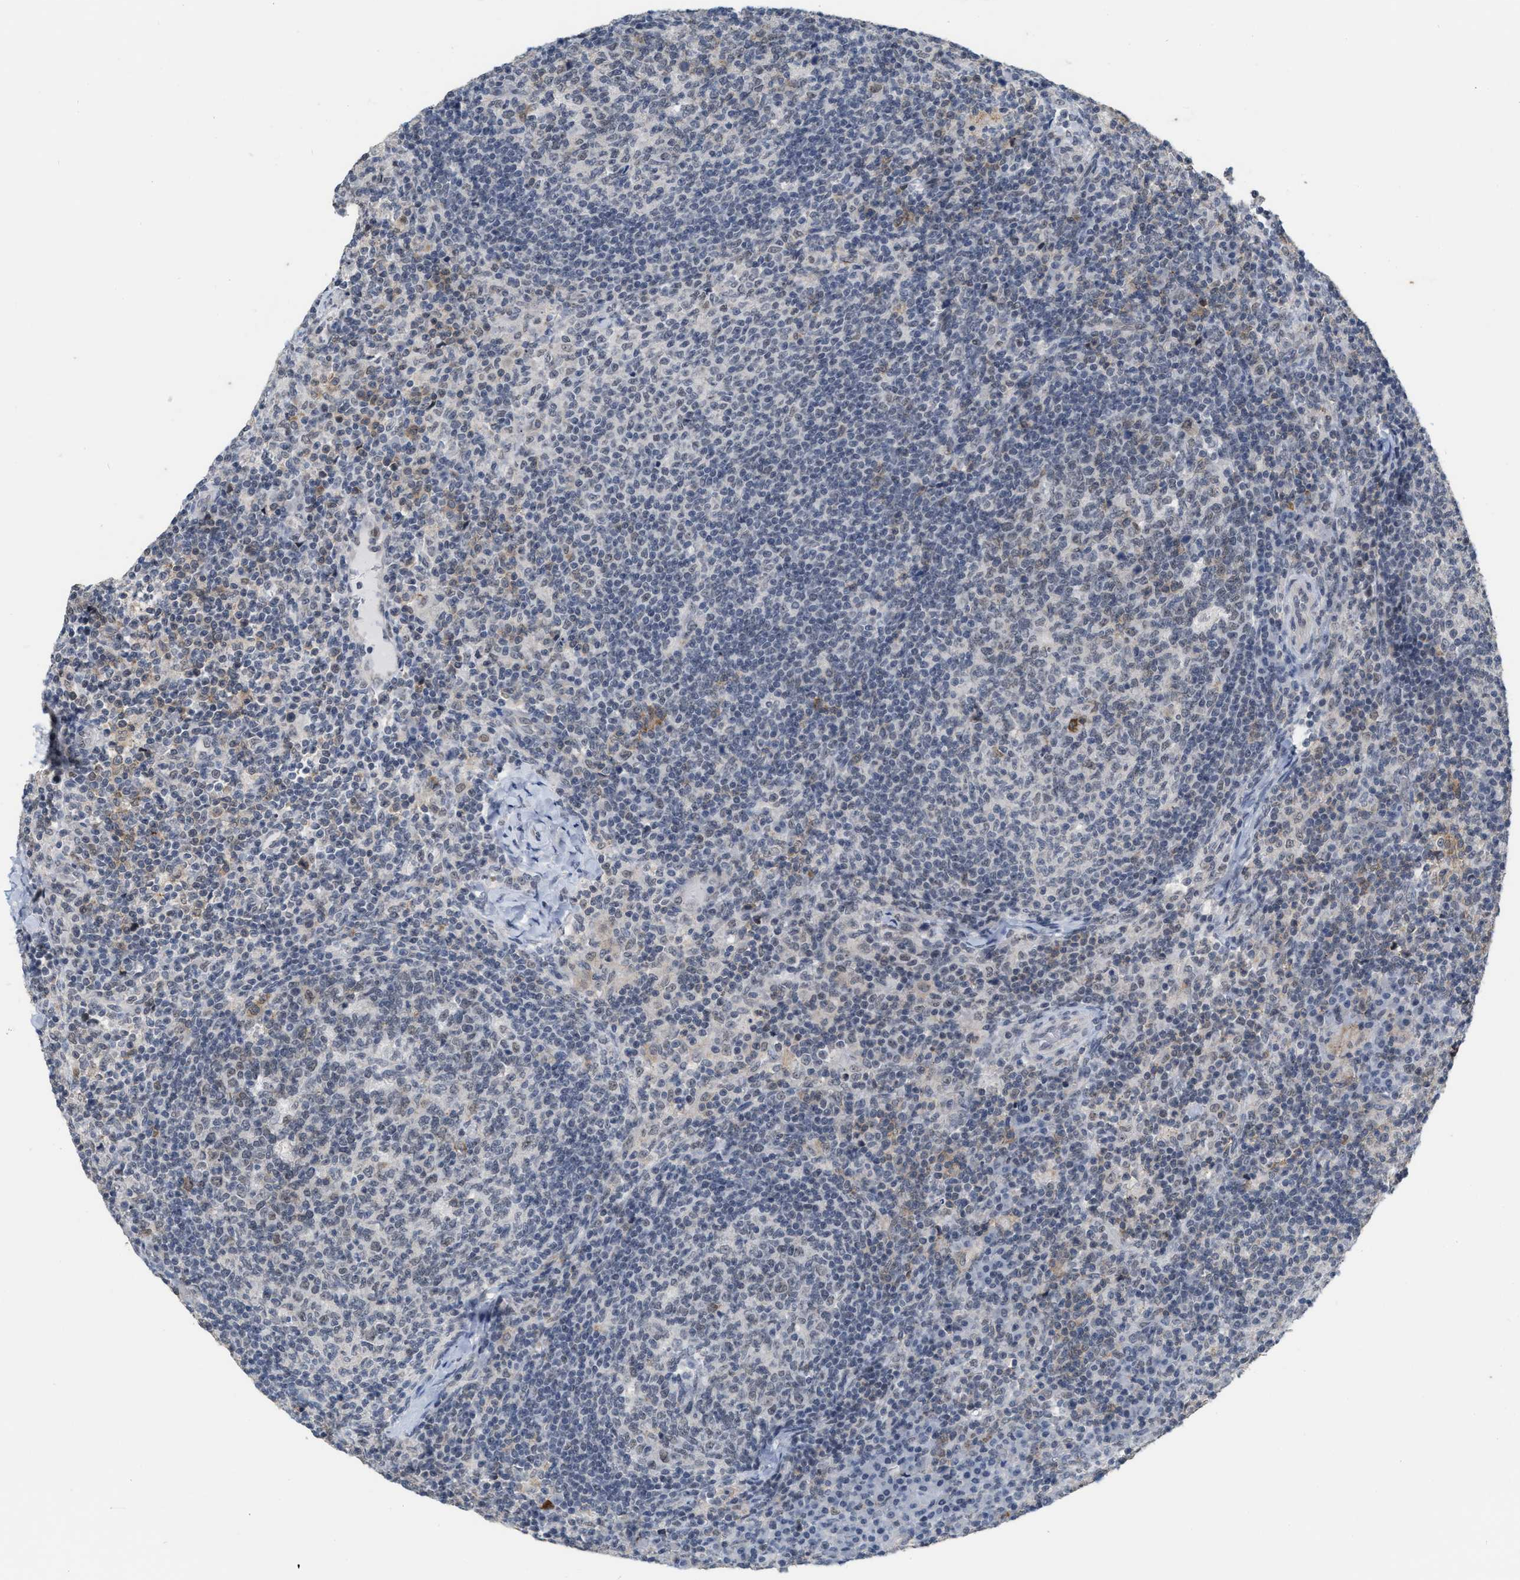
{"staining": {"intensity": "moderate", "quantity": "<25%", "location": "cytoplasmic/membranous"}, "tissue": "lymph node", "cell_type": "Germinal center cells", "image_type": "normal", "snomed": [{"axis": "morphology", "description": "Normal tissue, NOS"}, {"axis": "morphology", "description": "Inflammation, NOS"}, {"axis": "topography", "description": "Lymph node"}], "caption": "Moderate cytoplasmic/membranous protein positivity is identified in about <25% of germinal center cells in lymph node.", "gene": "BAIAP2L1", "patient": {"sex": "male", "age": 55}}